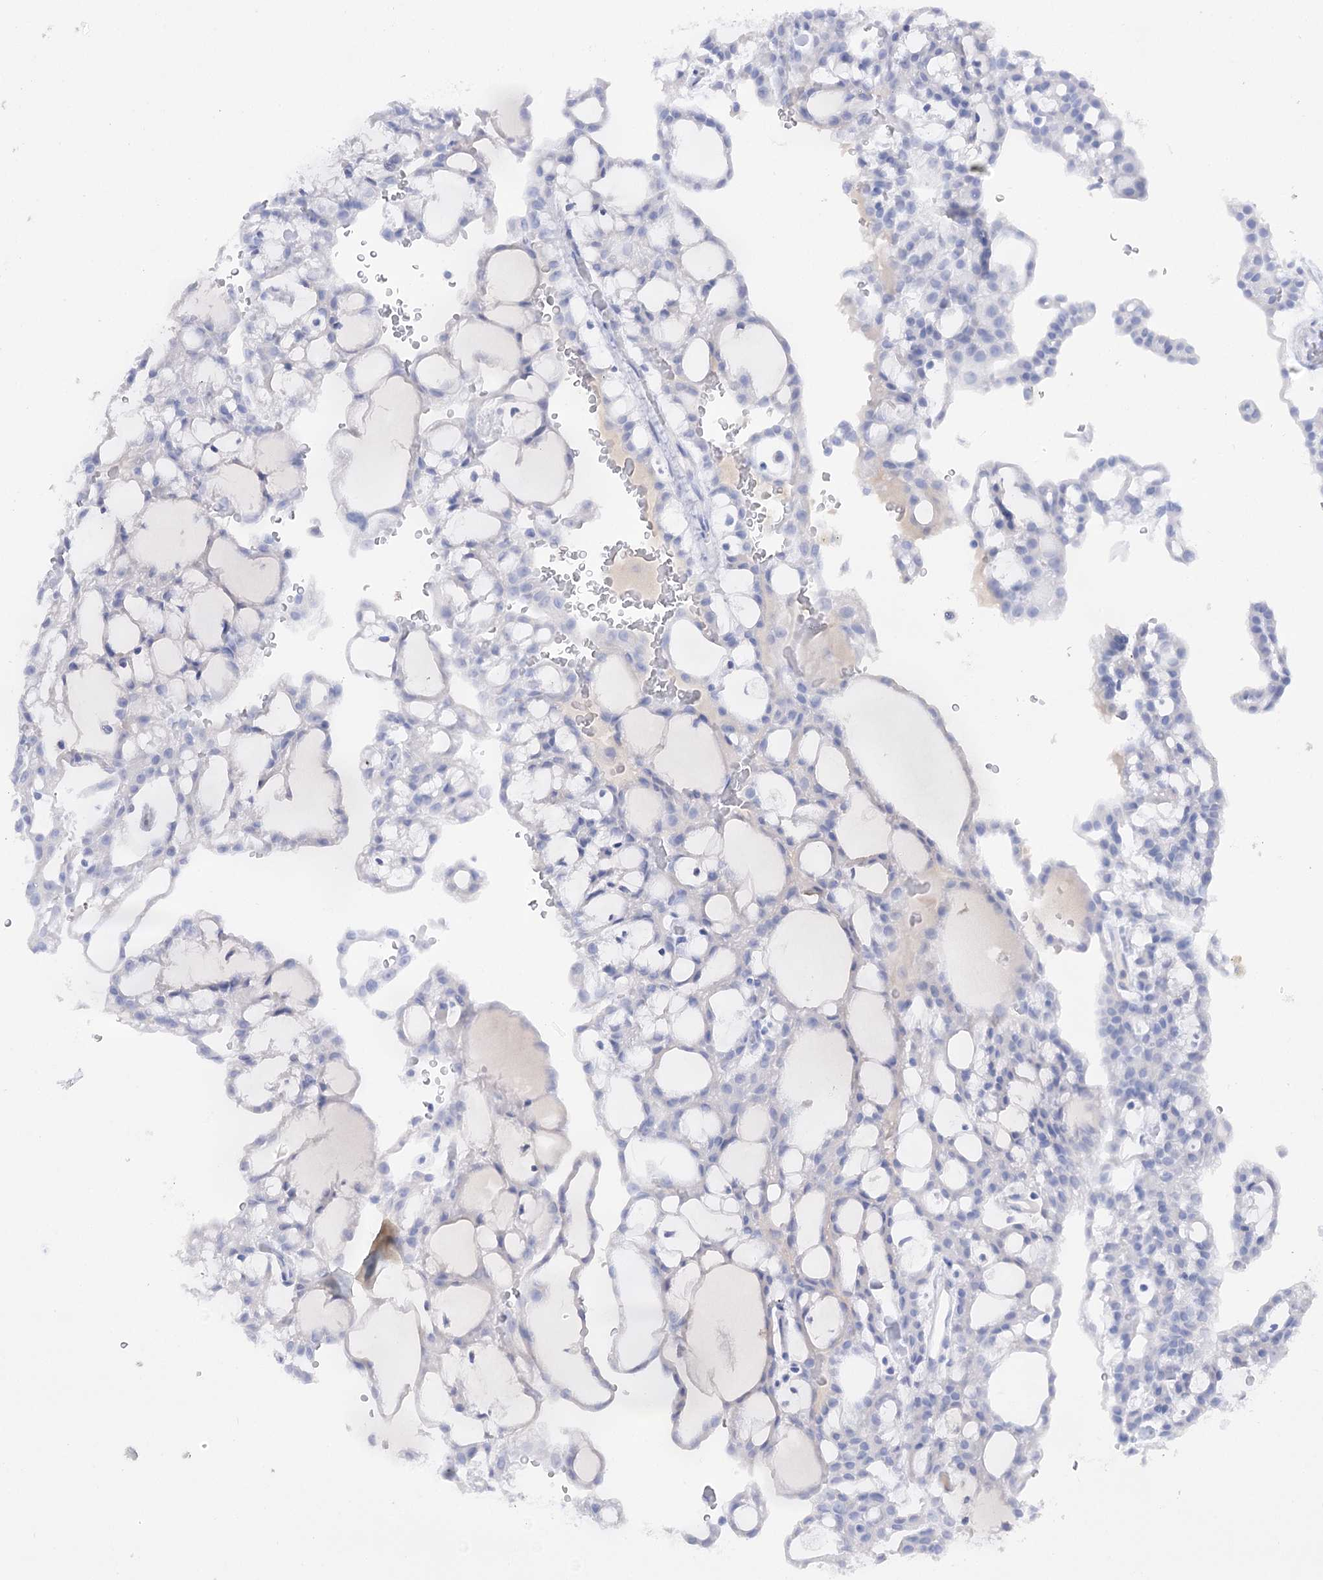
{"staining": {"intensity": "negative", "quantity": "none", "location": "none"}, "tissue": "renal cancer", "cell_type": "Tumor cells", "image_type": "cancer", "snomed": [{"axis": "morphology", "description": "Adenocarcinoma, NOS"}, {"axis": "topography", "description": "Kidney"}], "caption": "Tumor cells show no significant staining in renal cancer (adenocarcinoma). Brightfield microscopy of IHC stained with DAB (brown) and hematoxylin (blue), captured at high magnification.", "gene": "GBF1", "patient": {"sex": "male", "age": 63}}